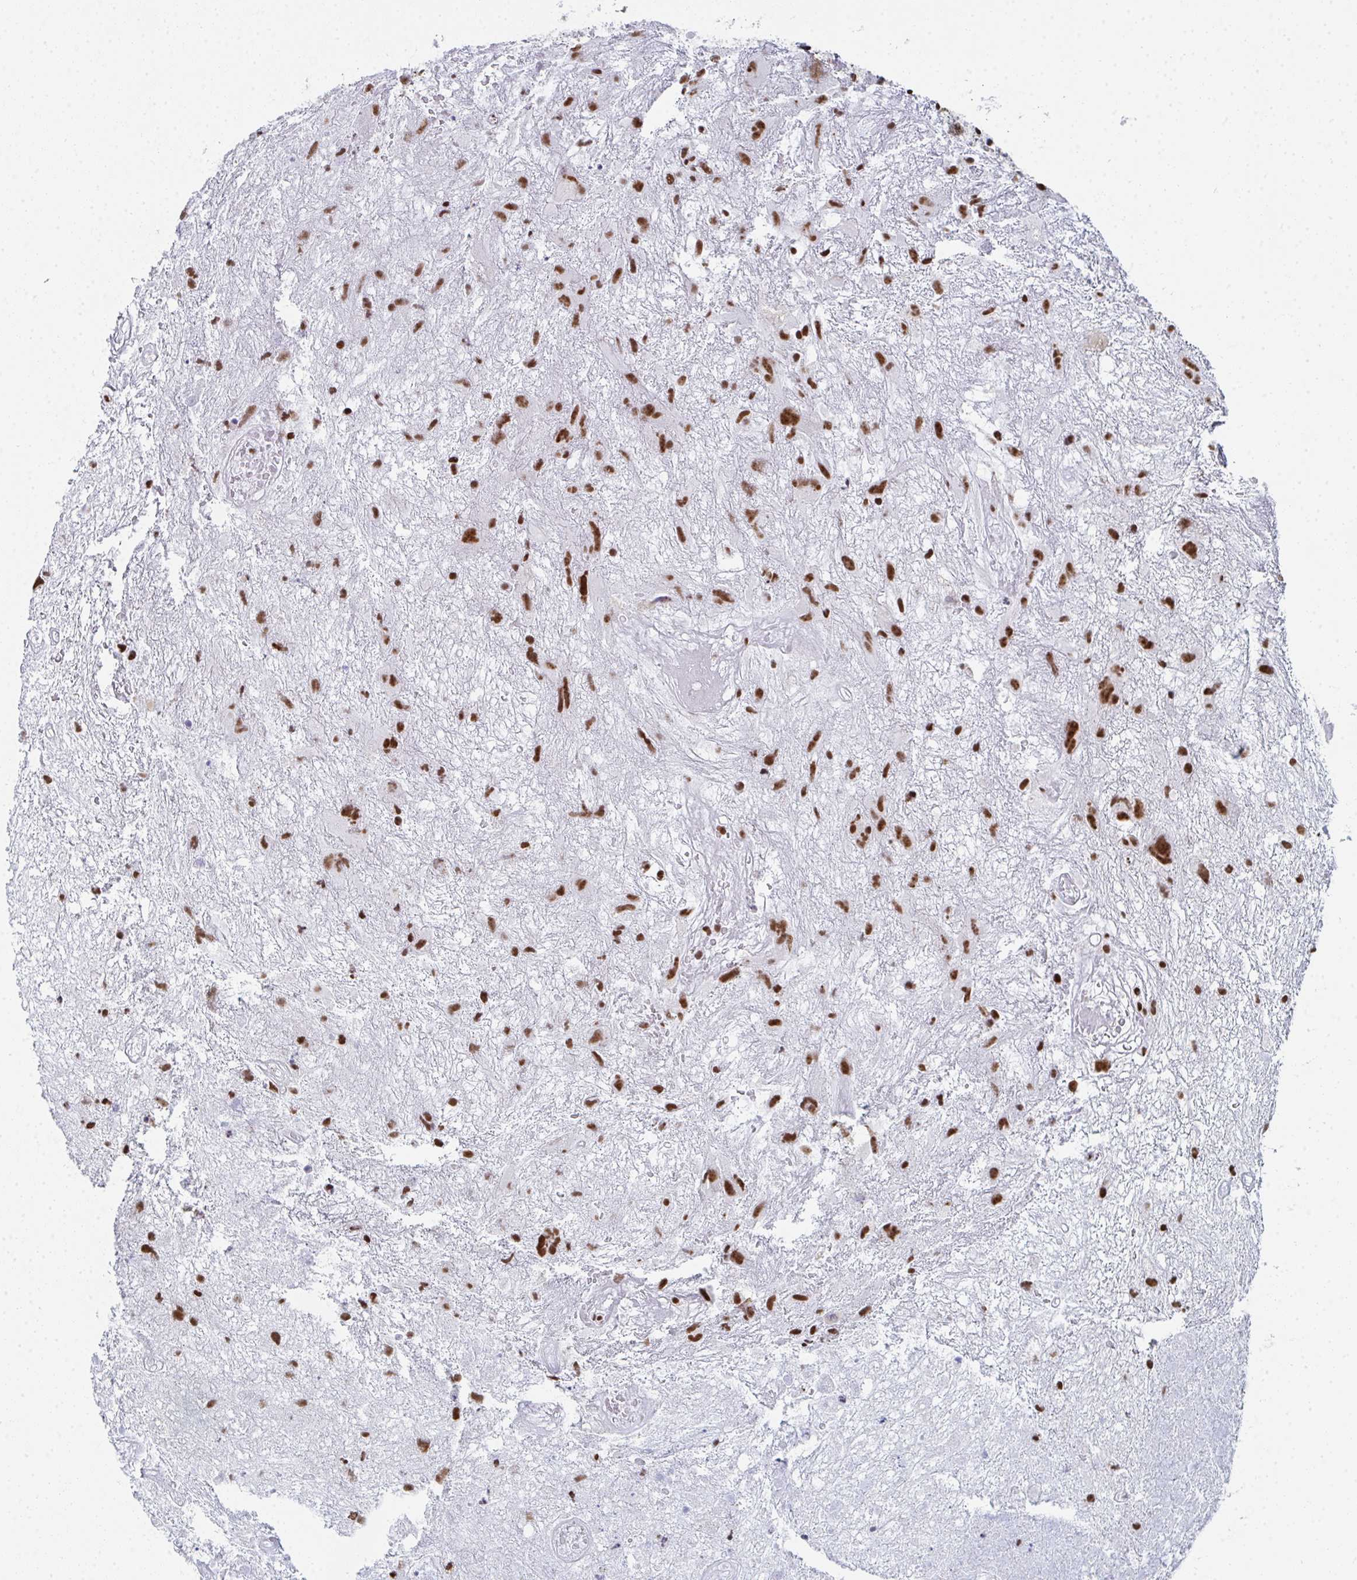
{"staining": {"intensity": "moderate", "quantity": ">75%", "location": "nuclear"}, "tissue": "glioma", "cell_type": "Tumor cells", "image_type": "cancer", "snomed": [{"axis": "morphology", "description": "Glioma, malignant, High grade"}, {"axis": "topography", "description": "Brain"}], "caption": "Brown immunohistochemical staining in human glioma reveals moderate nuclear staining in approximately >75% of tumor cells.", "gene": "SNRNP70", "patient": {"sex": "male", "age": 46}}